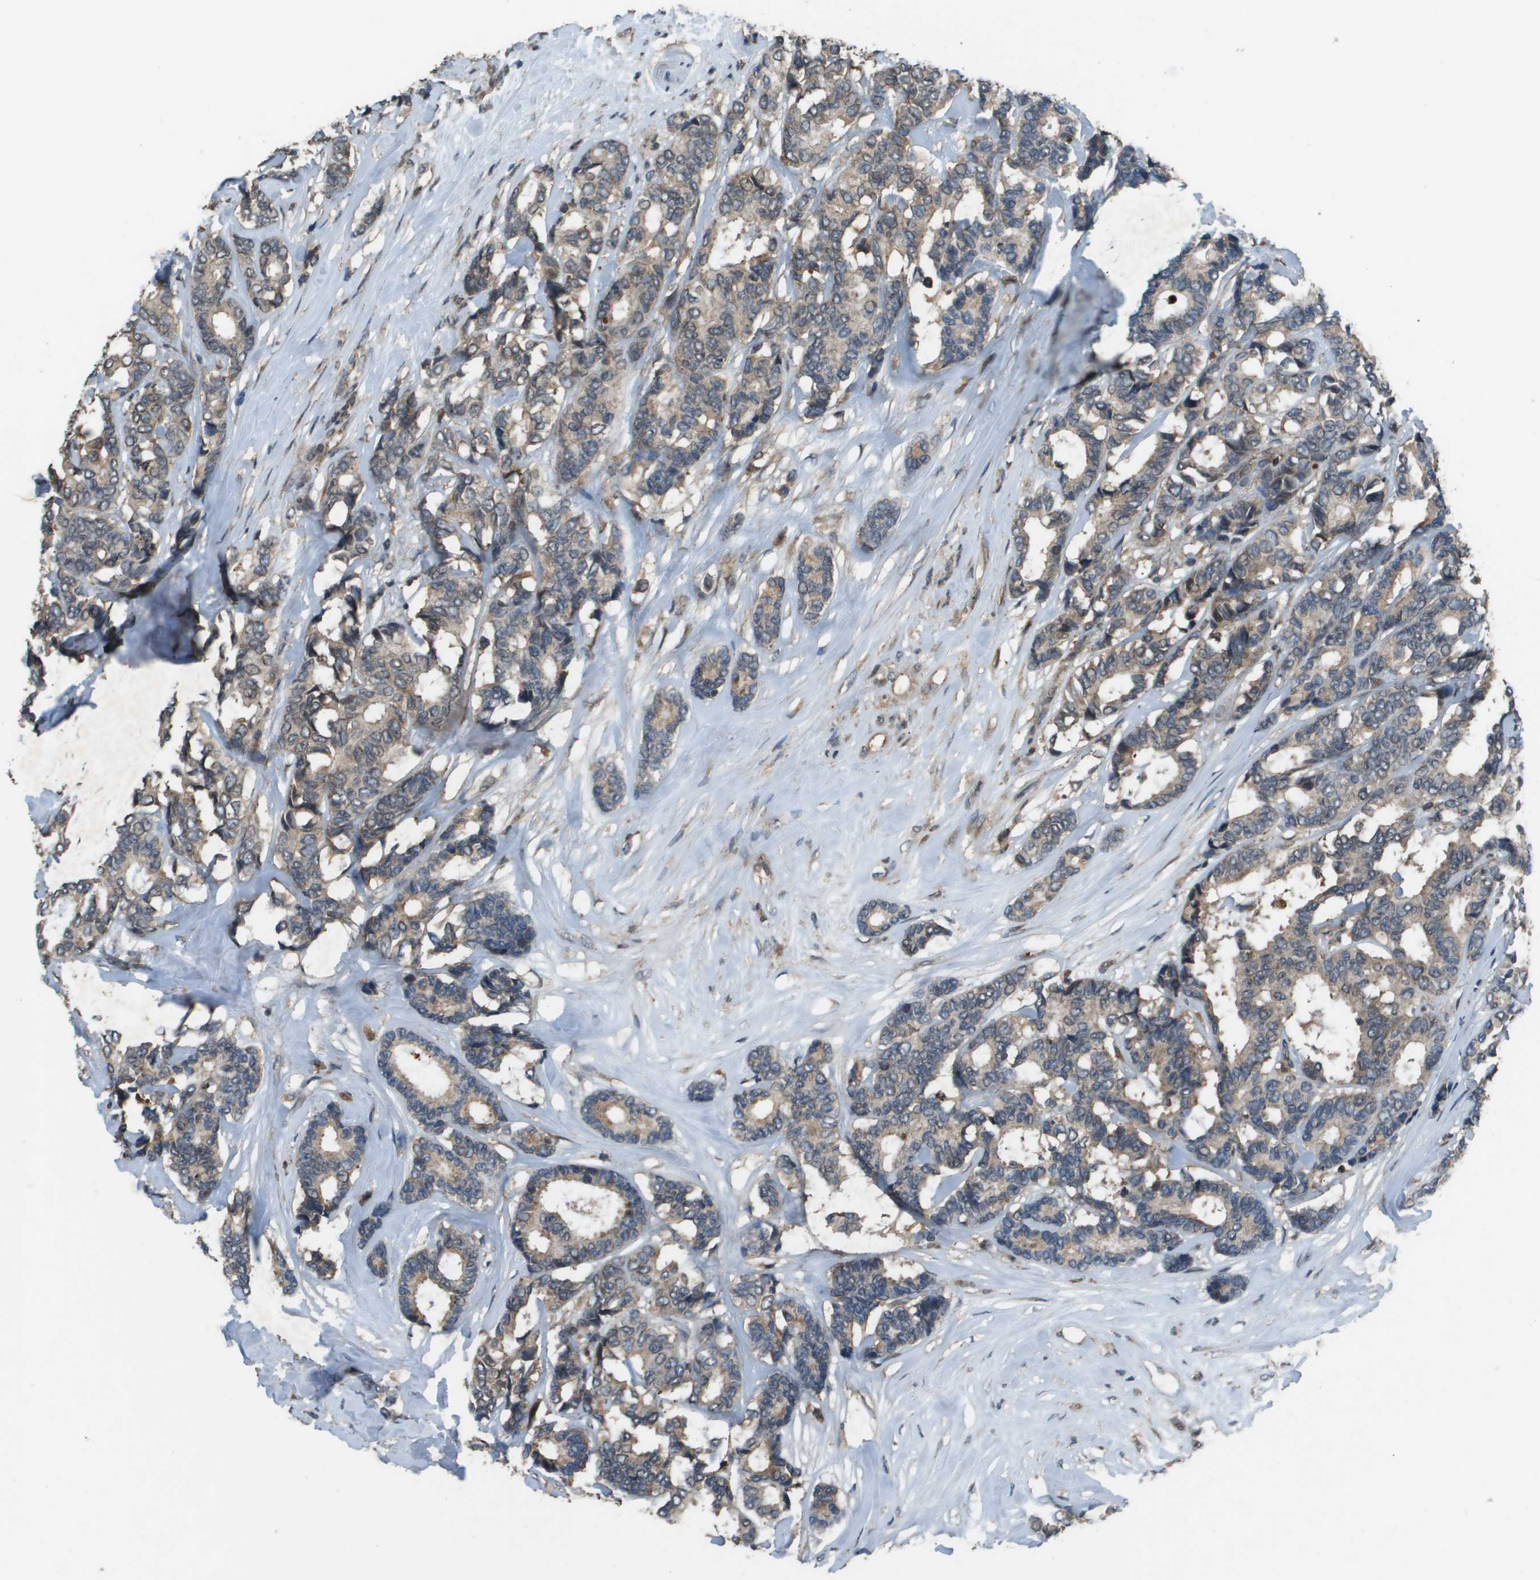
{"staining": {"intensity": "weak", "quantity": ">75%", "location": "cytoplasmic/membranous"}, "tissue": "breast cancer", "cell_type": "Tumor cells", "image_type": "cancer", "snomed": [{"axis": "morphology", "description": "Duct carcinoma"}, {"axis": "topography", "description": "Breast"}], "caption": "The micrograph demonstrates a brown stain indicating the presence of a protein in the cytoplasmic/membranous of tumor cells in breast invasive ductal carcinoma. (DAB IHC with brightfield microscopy, high magnification).", "gene": "GOSR2", "patient": {"sex": "female", "age": 87}}